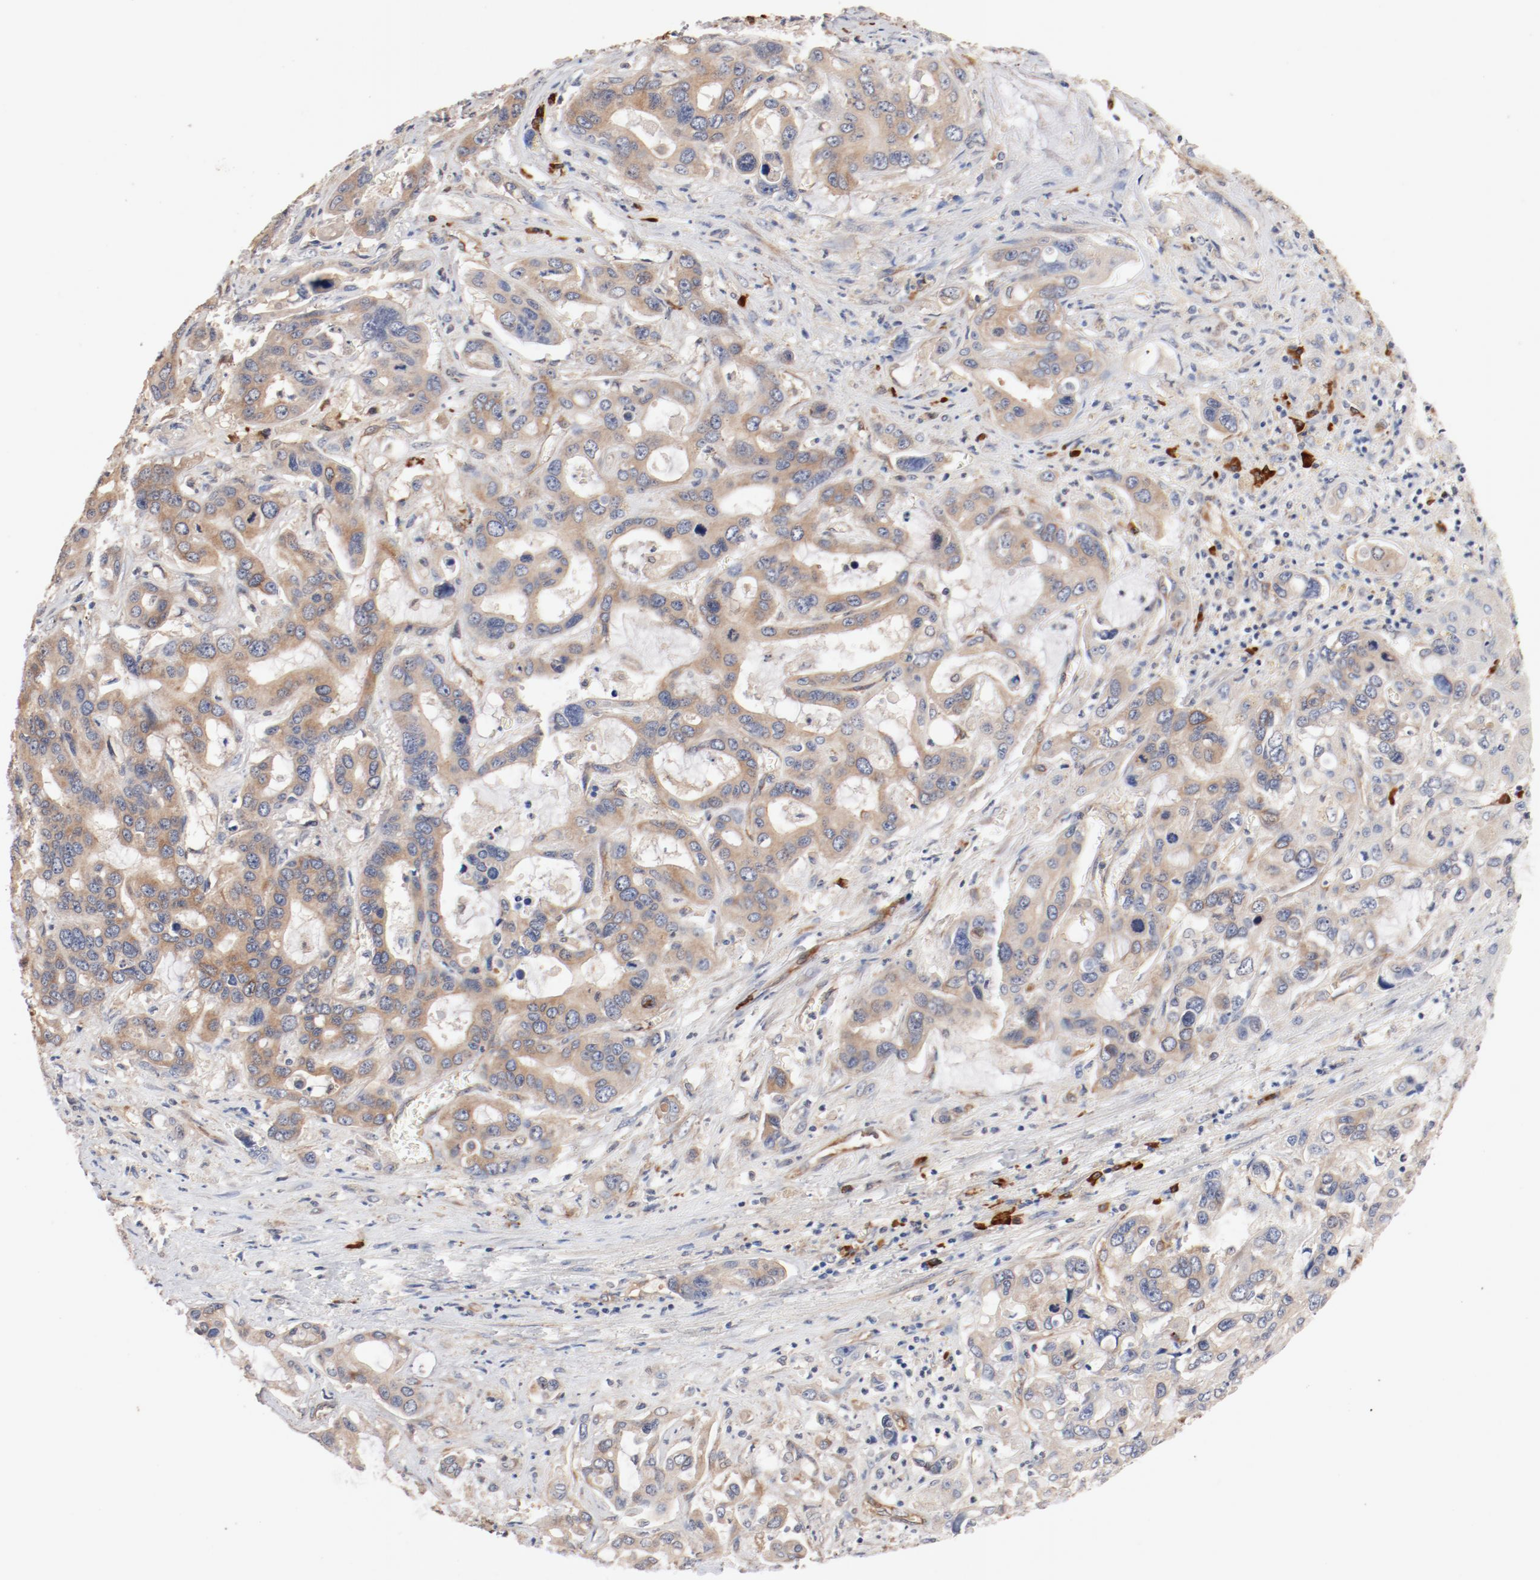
{"staining": {"intensity": "weak", "quantity": ">75%", "location": "cytoplasmic/membranous"}, "tissue": "liver cancer", "cell_type": "Tumor cells", "image_type": "cancer", "snomed": [{"axis": "morphology", "description": "Cholangiocarcinoma"}, {"axis": "topography", "description": "Liver"}], "caption": "Immunohistochemical staining of liver cancer (cholangiocarcinoma) demonstrates low levels of weak cytoplasmic/membranous expression in about >75% of tumor cells.", "gene": "UBE2J1", "patient": {"sex": "female", "age": 65}}